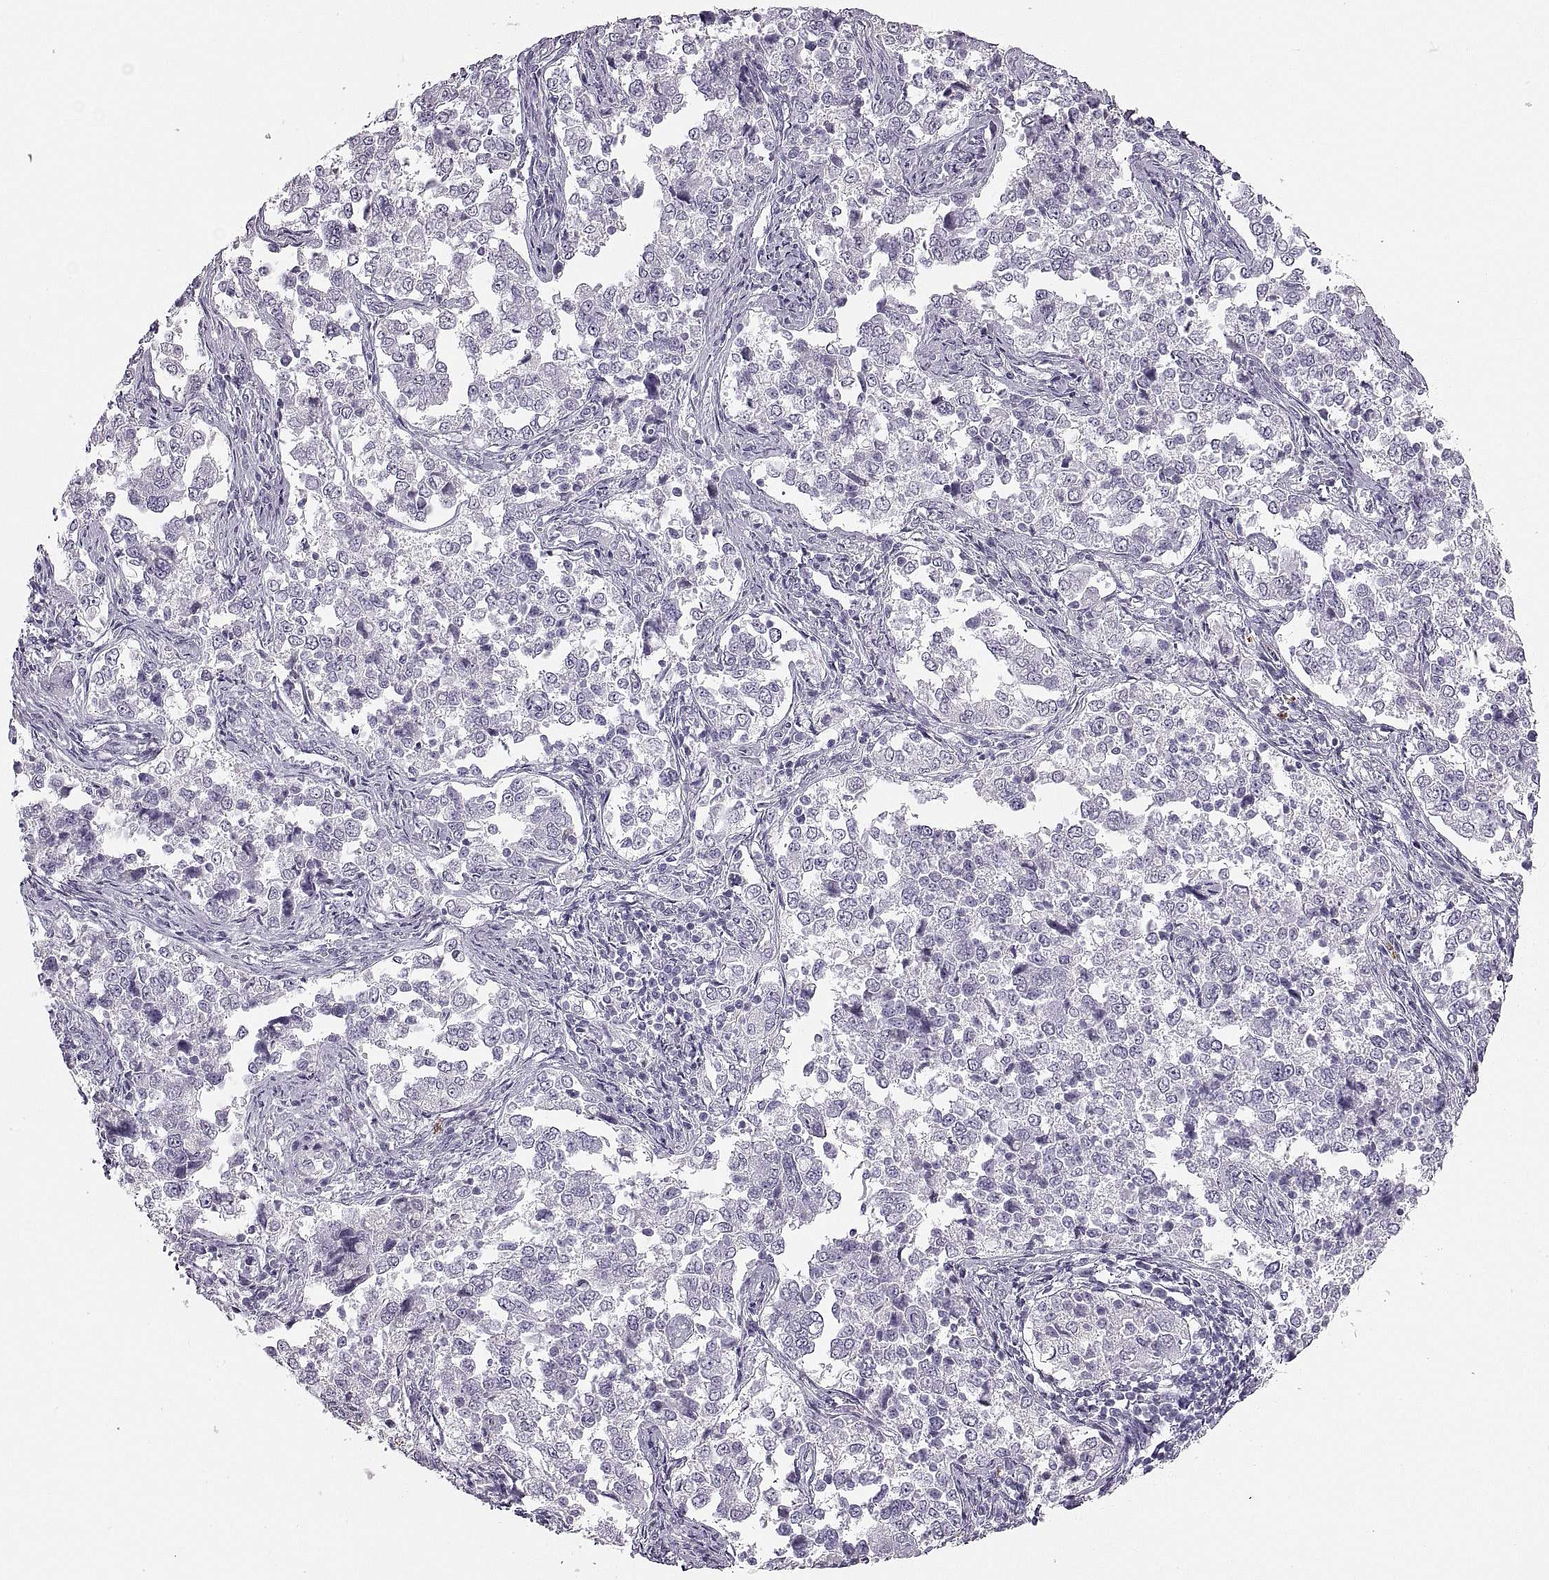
{"staining": {"intensity": "negative", "quantity": "none", "location": "none"}, "tissue": "endometrial cancer", "cell_type": "Tumor cells", "image_type": "cancer", "snomed": [{"axis": "morphology", "description": "Adenocarcinoma, NOS"}, {"axis": "topography", "description": "Endometrium"}], "caption": "Tumor cells are negative for protein expression in human endometrial cancer.", "gene": "MILR1", "patient": {"sex": "female", "age": 43}}